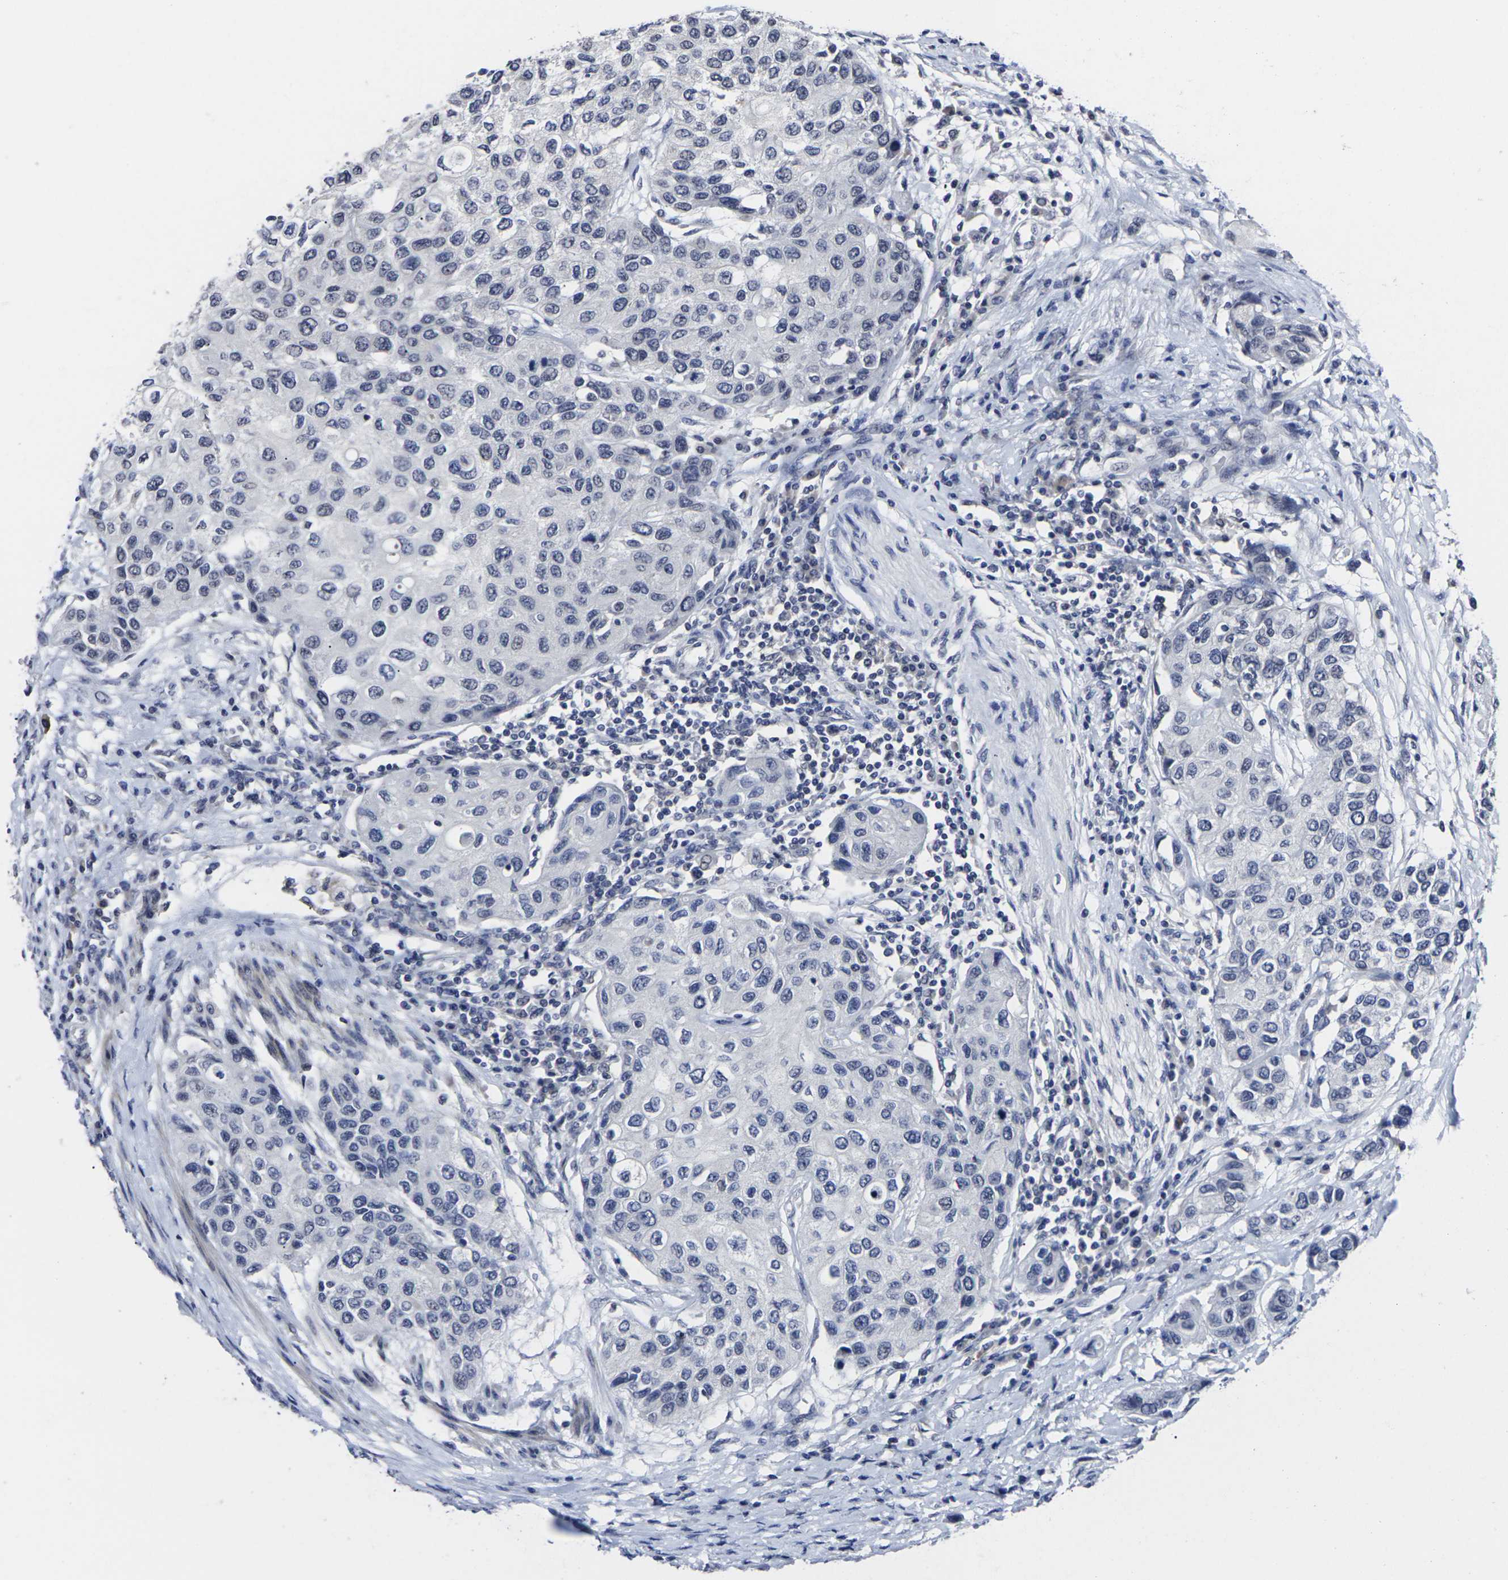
{"staining": {"intensity": "negative", "quantity": "none", "location": "none"}, "tissue": "urothelial cancer", "cell_type": "Tumor cells", "image_type": "cancer", "snomed": [{"axis": "morphology", "description": "Urothelial carcinoma, High grade"}, {"axis": "topography", "description": "Urinary bladder"}], "caption": "High-grade urothelial carcinoma was stained to show a protein in brown. There is no significant staining in tumor cells.", "gene": "MSANTD4", "patient": {"sex": "female", "age": 56}}